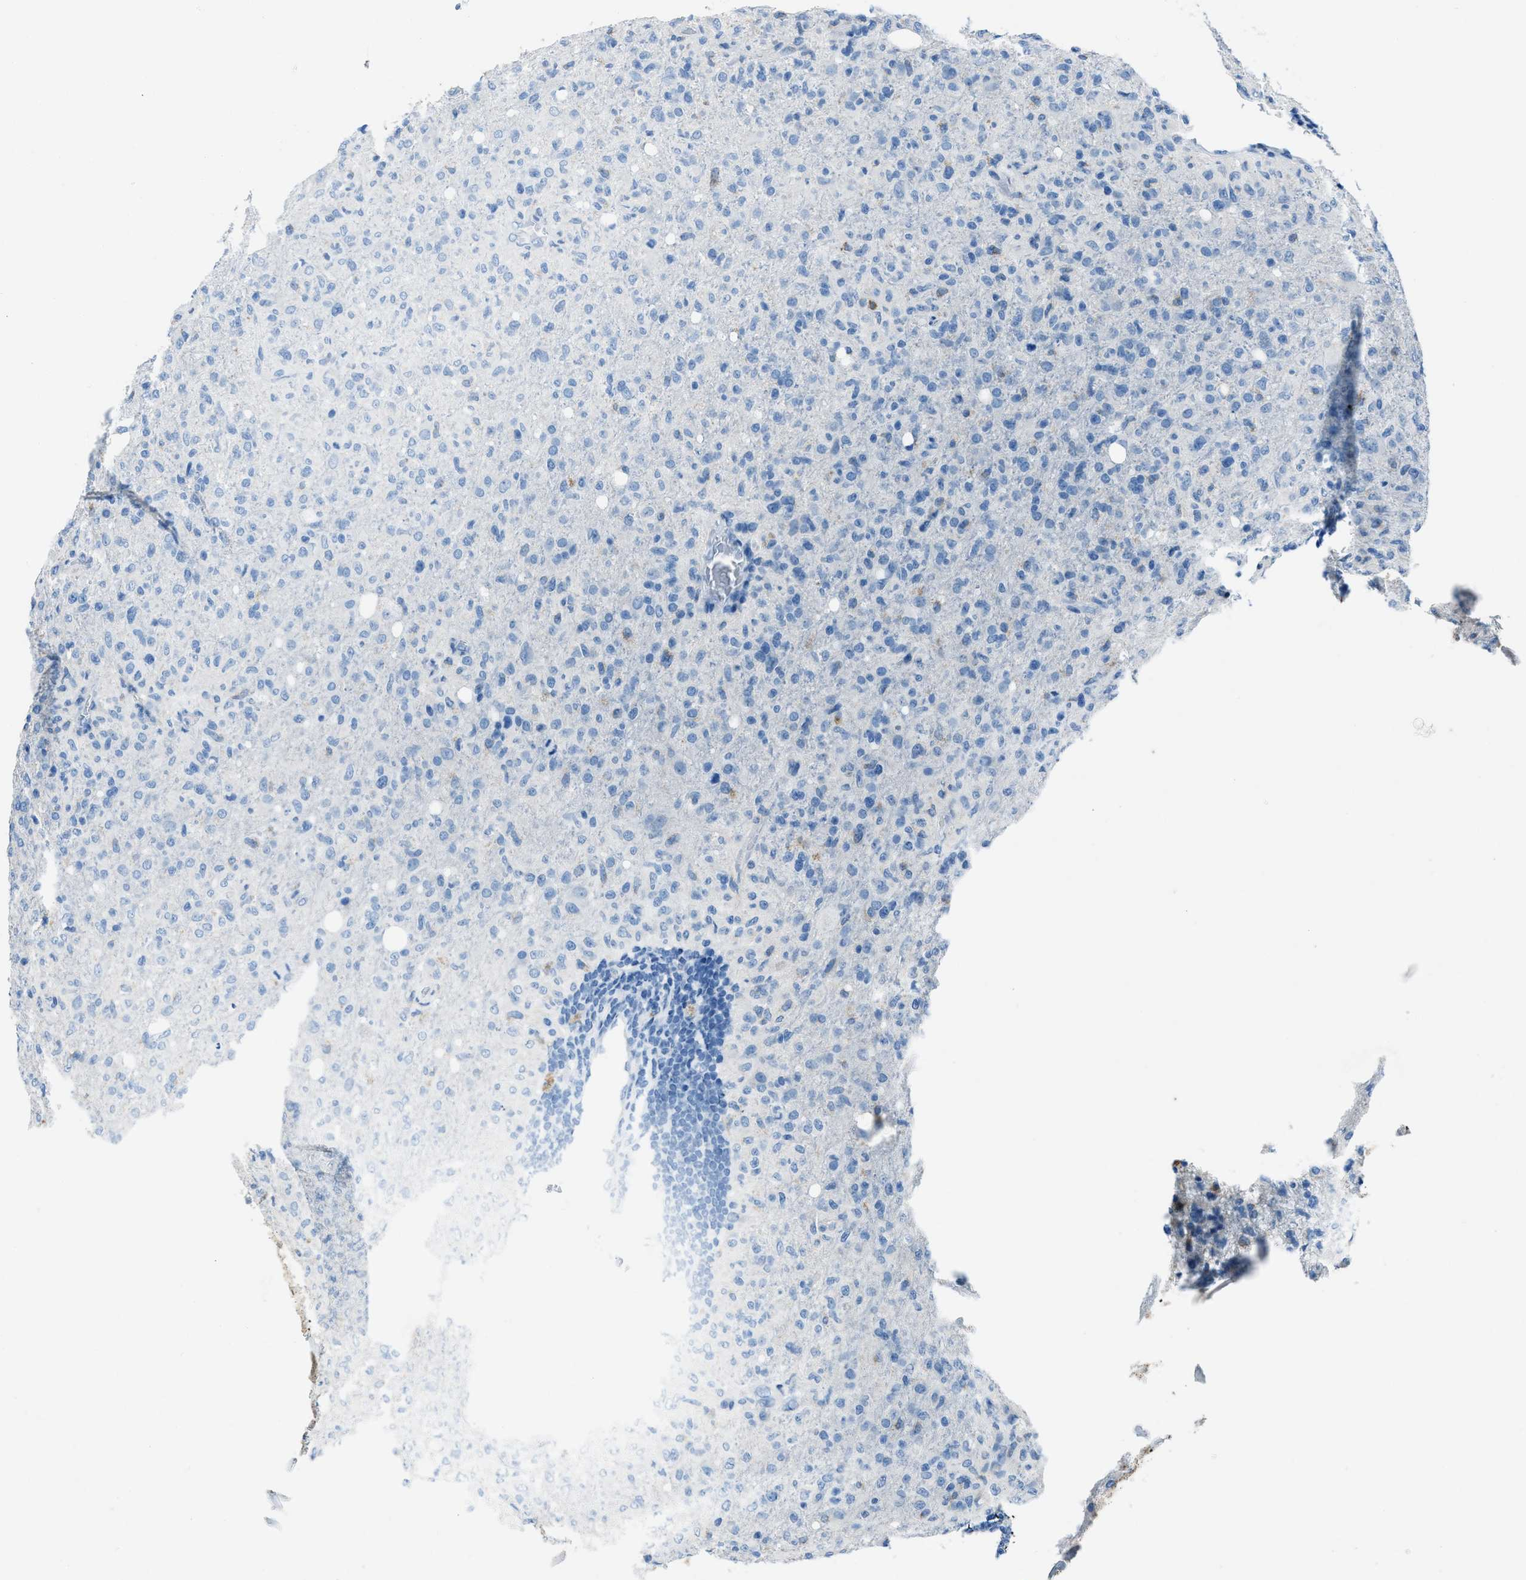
{"staining": {"intensity": "negative", "quantity": "none", "location": "none"}, "tissue": "glioma", "cell_type": "Tumor cells", "image_type": "cancer", "snomed": [{"axis": "morphology", "description": "Glioma, malignant, High grade"}, {"axis": "topography", "description": "Brain"}], "caption": "High power microscopy histopathology image of an IHC image of glioma, revealing no significant expression in tumor cells.", "gene": "AMACR", "patient": {"sex": "female", "age": 57}}